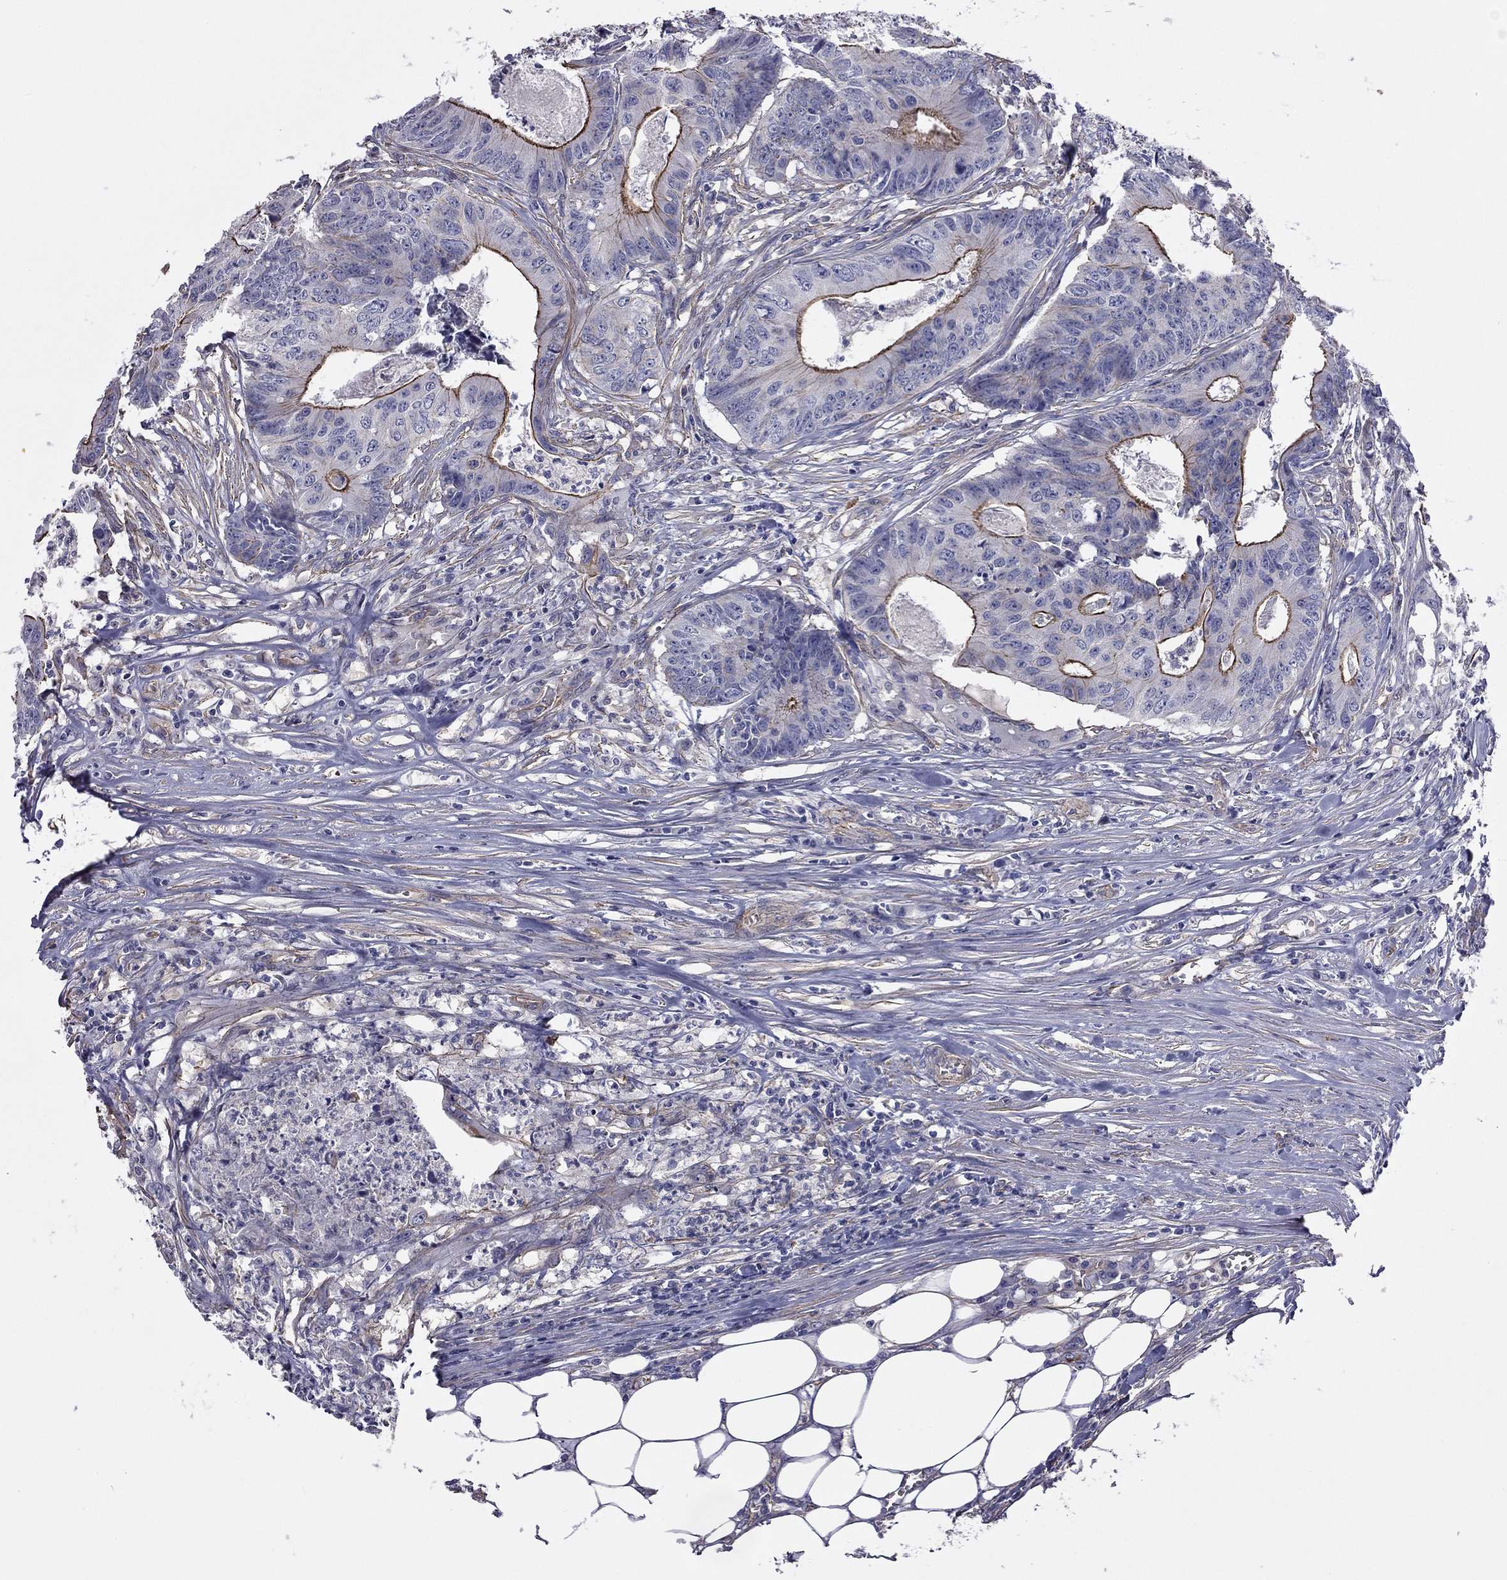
{"staining": {"intensity": "strong", "quantity": "<25%", "location": "cytoplasmic/membranous"}, "tissue": "colorectal cancer", "cell_type": "Tumor cells", "image_type": "cancer", "snomed": [{"axis": "morphology", "description": "Adenocarcinoma, NOS"}, {"axis": "topography", "description": "Colon"}], "caption": "Adenocarcinoma (colorectal) stained with a brown dye demonstrates strong cytoplasmic/membranous positive staining in approximately <25% of tumor cells.", "gene": "TCHH", "patient": {"sex": "male", "age": 84}}